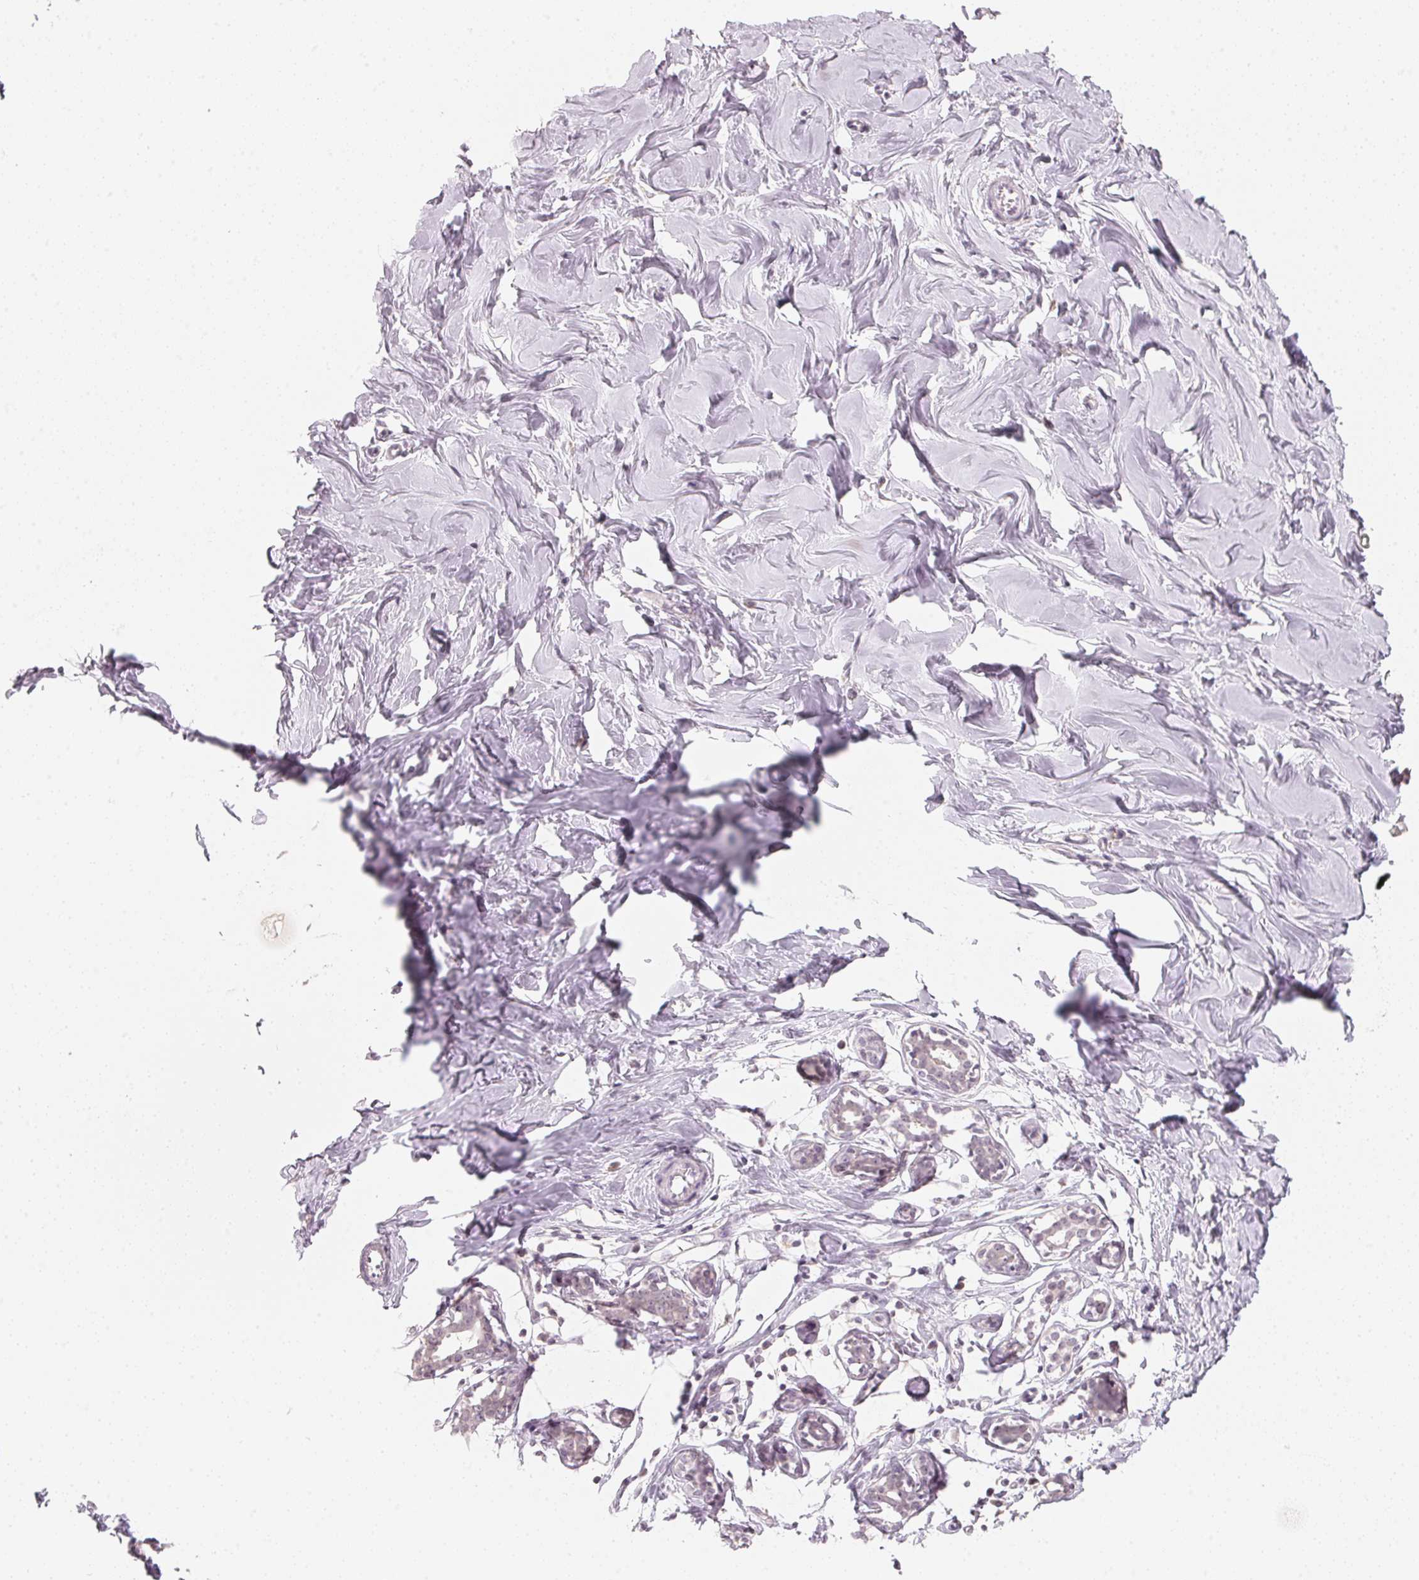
{"staining": {"intensity": "negative", "quantity": "none", "location": "none"}, "tissue": "breast", "cell_type": "Adipocytes", "image_type": "normal", "snomed": [{"axis": "morphology", "description": "Normal tissue, NOS"}, {"axis": "topography", "description": "Breast"}], "caption": "This is a micrograph of immunohistochemistry staining of normal breast, which shows no expression in adipocytes.", "gene": "ANKRD31", "patient": {"sex": "female", "age": 27}}